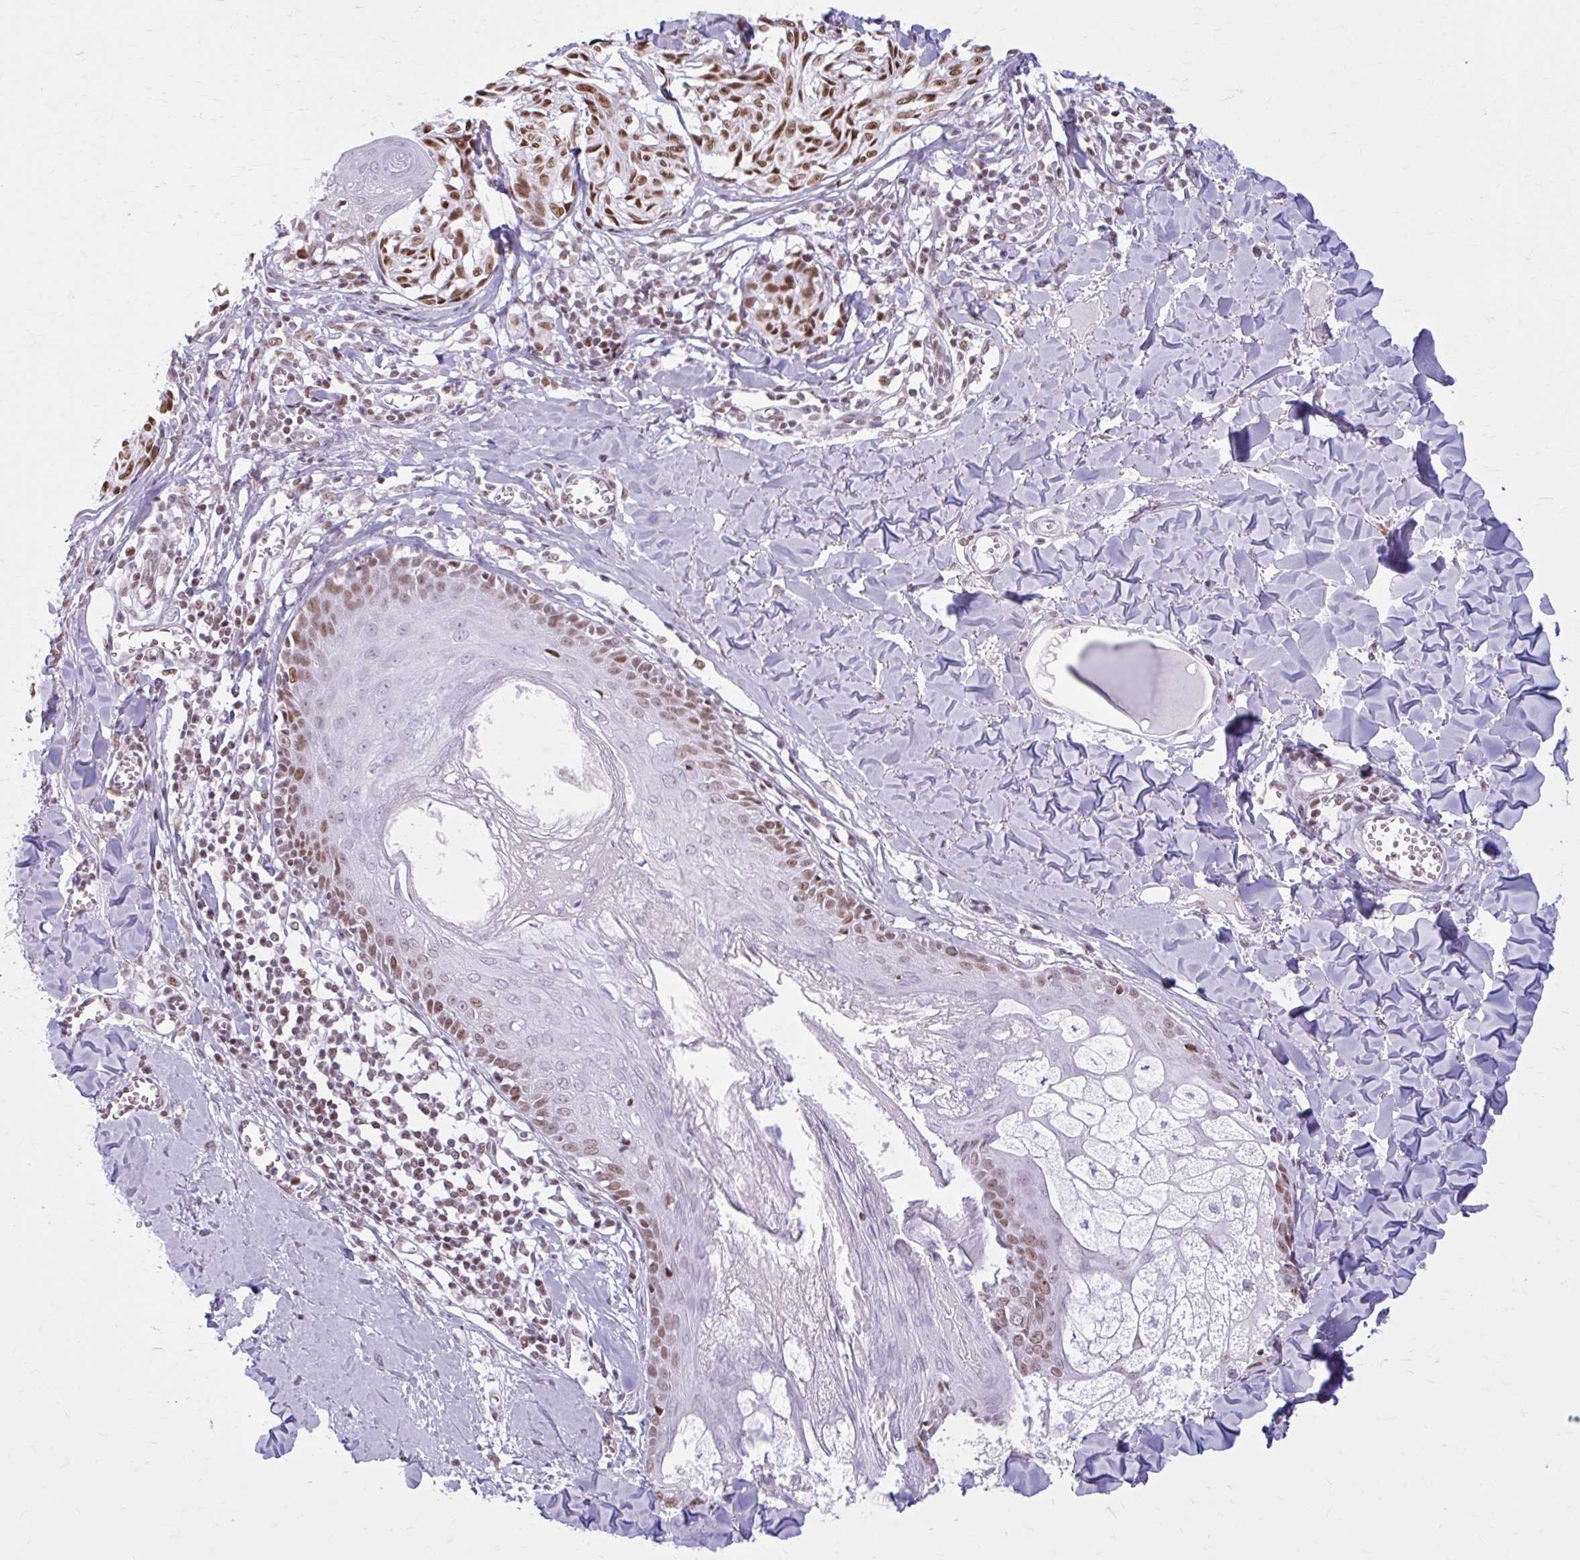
{"staining": {"intensity": "moderate", "quantity": ">75%", "location": "nuclear"}, "tissue": "melanoma", "cell_type": "Tumor cells", "image_type": "cancer", "snomed": [{"axis": "morphology", "description": "Malignant melanoma, NOS"}, {"axis": "topography", "description": "Skin"}], "caption": "Melanoma stained with immunohistochemistry exhibits moderate nuclear staining in about >75% of tumor cells.", "gene": "PABIR1", "patient": {"sex": "female", "age": 43}}